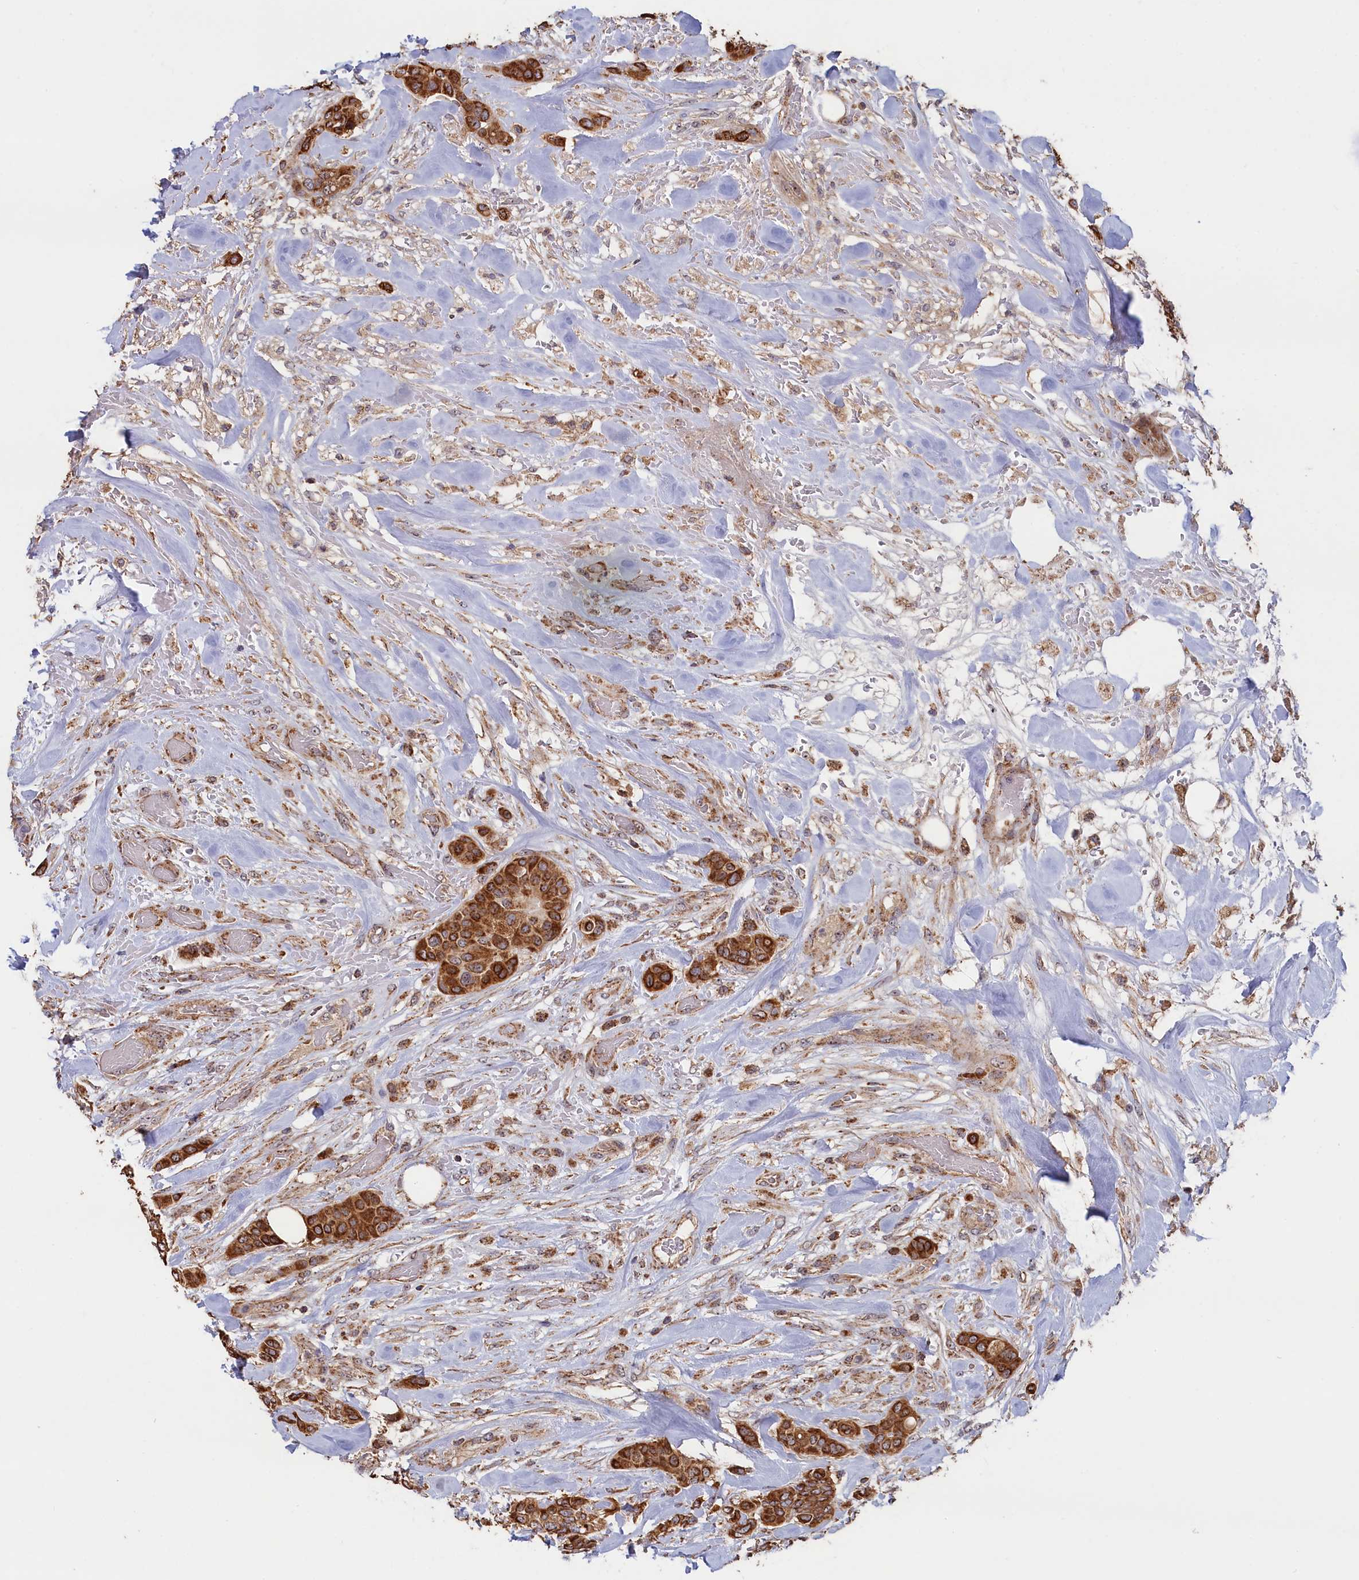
{"staining": {"intensity": "strong", "quantity": ">75%", "location": "cytoplasmic/membranous"}, "tissue": "breast cancer", "cell_type": "Tumor cells", "image_type": "cancer", "snomed": [{"axis": "morphology", "description": "Lobular carcinoma"}, {"axis": "topography", "description": "Breast"}], "caption": "There is high levels of strong cytoplasmic/membranous positivity in tumor cells of breast cancer, as demonstrated by immunohistochemical staining (brown color).", "gene": "ZNF816", "patient": {"sex": "female", "age": 51}}